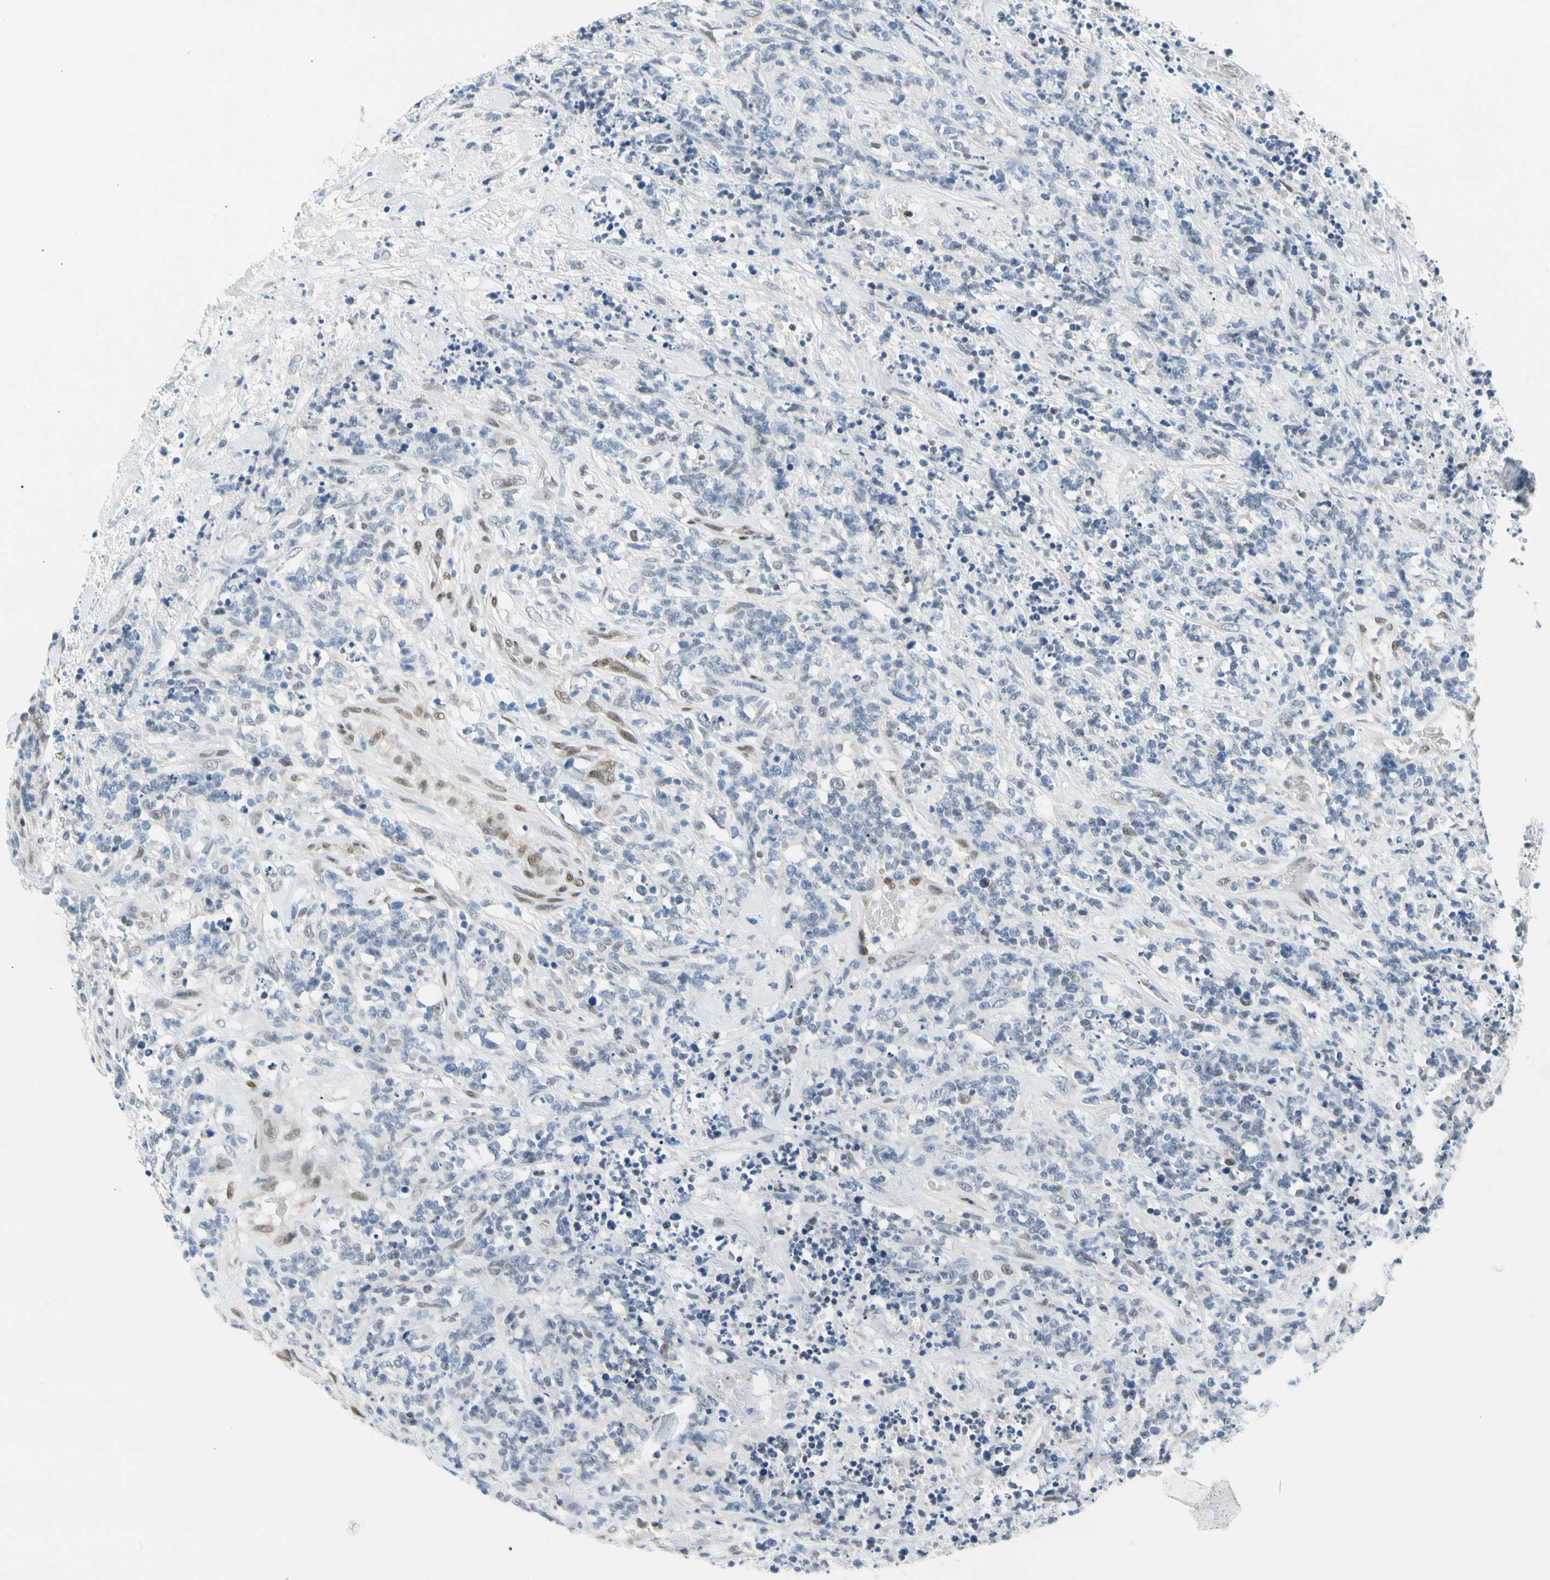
{"staining": {"intensity": "negative", "quantity": "none", "location": "none"}, "tissue": "lymphoma", "cell_type": "Tumor cells", "image_type": "cancer", "snomed": [{"axis": "morphology", "description": "Malignant lymphoma, non-Hodgkin's type, High grade"}, {"axis": "topography", "description": "Soft tissue"}], "caption": "A high-resolution photomicrograph shows immunohistochemistry staining of lymphoma, which reveals no significant staining in tumor cells.", "gene": "NFIA", "patient": {"sex": "male", "age": 18}}